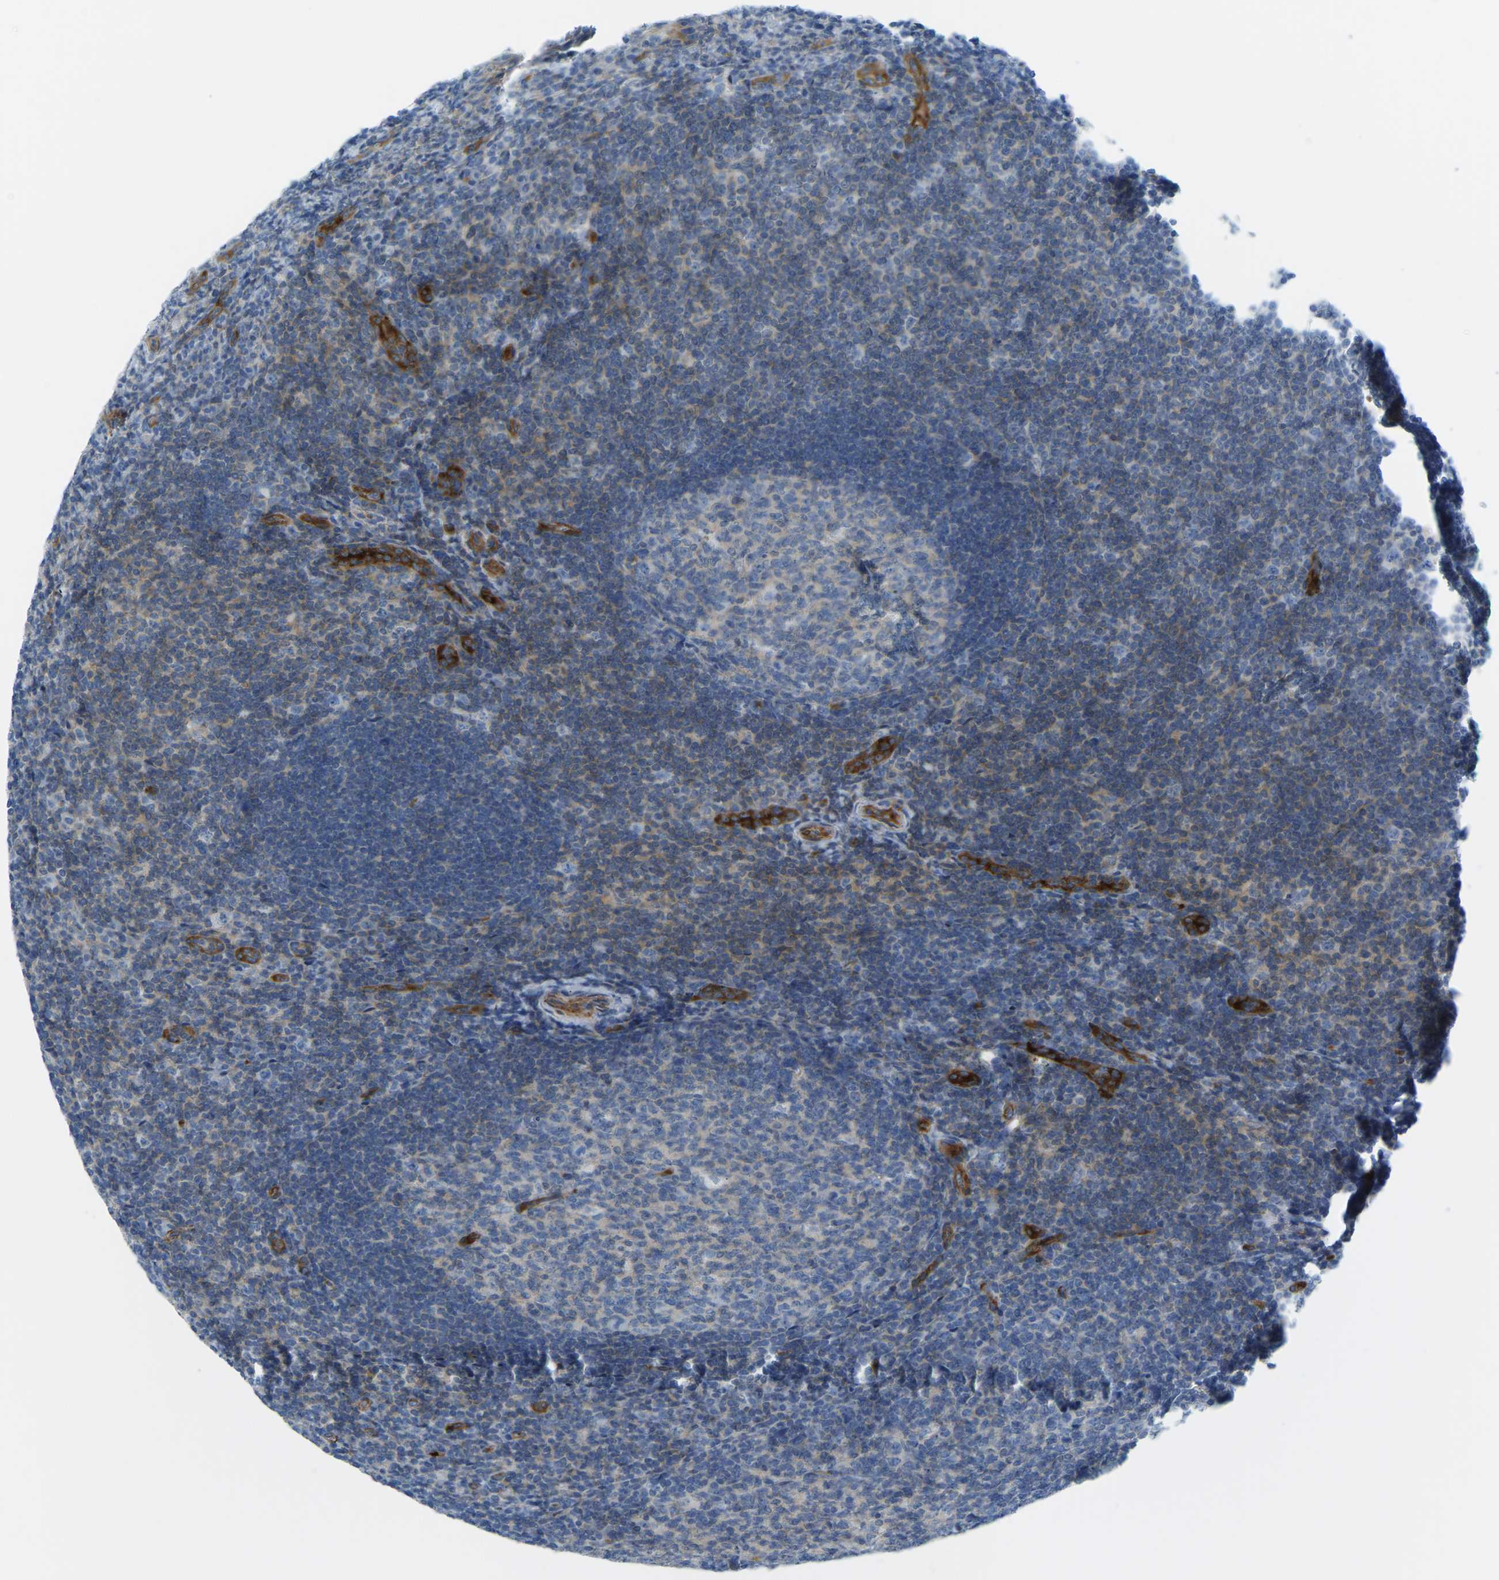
{"staining": {"intensity": "moderate", "quantity": "<25%", "location": "cytoplasmic/membranous"}, "tissue": "tonsil", "cell_type": "Germinal center cells", "image_type": "normal", "snomed": [{"axis": "morphology", "description": "Normal tissue, NOS"}, {"axis": "topography", "description": "Tonsil"}], "caption": "Germinal center cells display moderate cytoplasmic/membranous staining in about <25% of cells in benign tonsil. The protein of interest is shown in brown color, while the nuclei are stained blue.", "gene": "MYL3", "patient": {"sex": "male", "age": 37}}